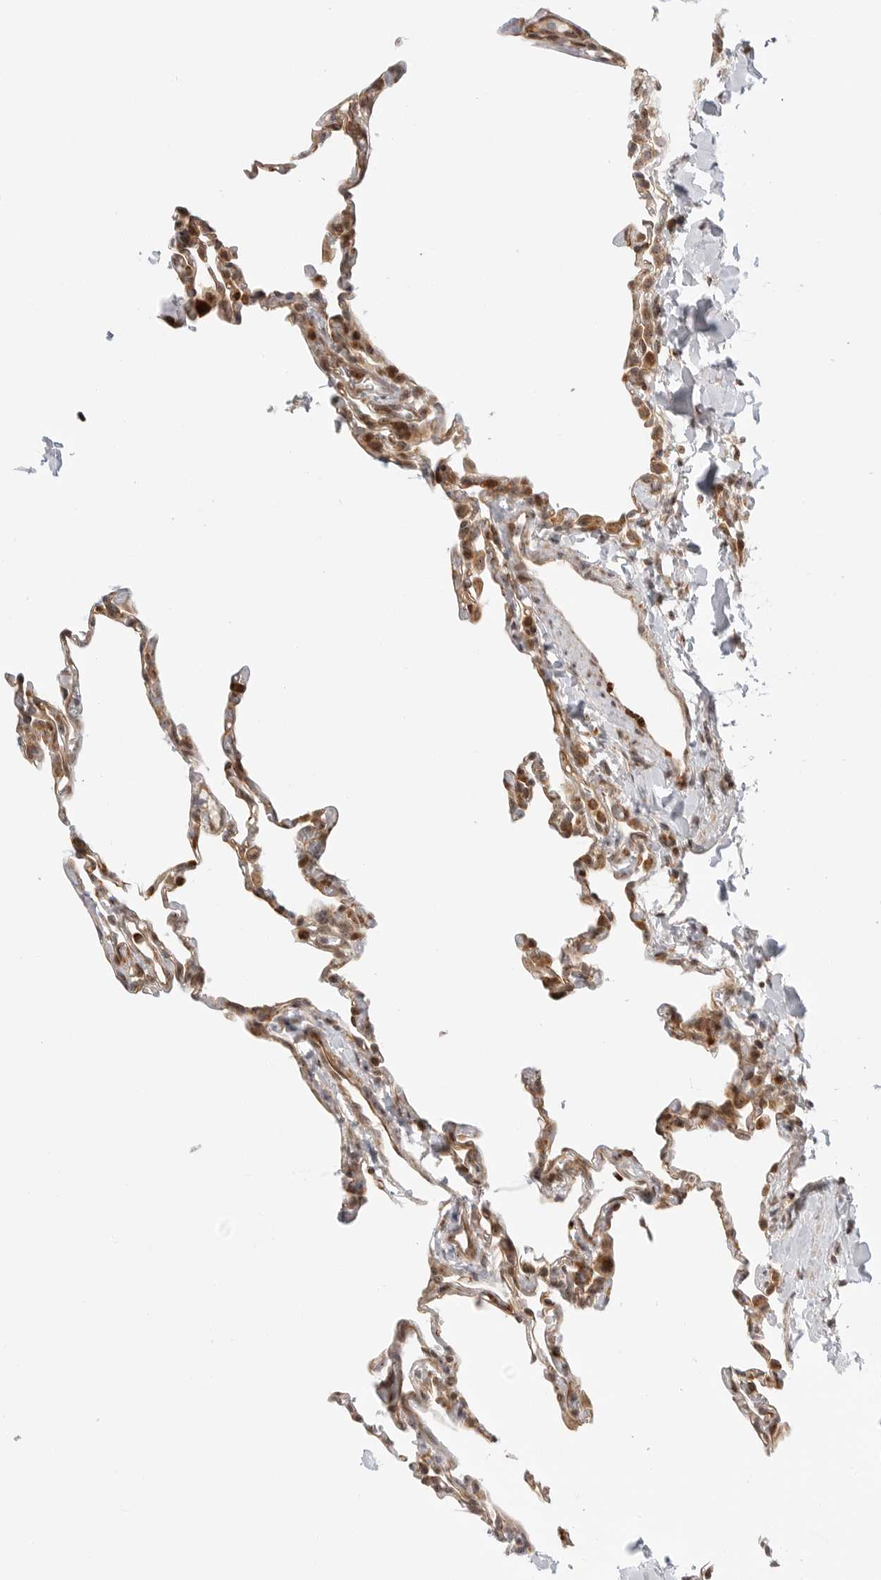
{"staining": {"intensity": "strong", "quantity": "<25%", "location": "cytoplasmic/membranous,nuclear"}, "tissue": "lung", "cell_type": "Alveolar cells", "image_type": "normal", "snomed": [{"axis": "morphology", "description": "Normal tissue, NOS"}, {"axis": "topography", "description": "Lung"}], "caption": "Immunohistochemical staining of unremarkable human lung demonstrates strong cytoplasmic/membranous,nuclear protein positivity in about <25% of alveolar cells. The staining was performed using DAB to visualize the protein expression in brown, while the nuclei were stained in blue with hematoxylin (Magnification: 20x).", "gene": "DSCC1", "patient": {"sex": "male", "age": 20}}